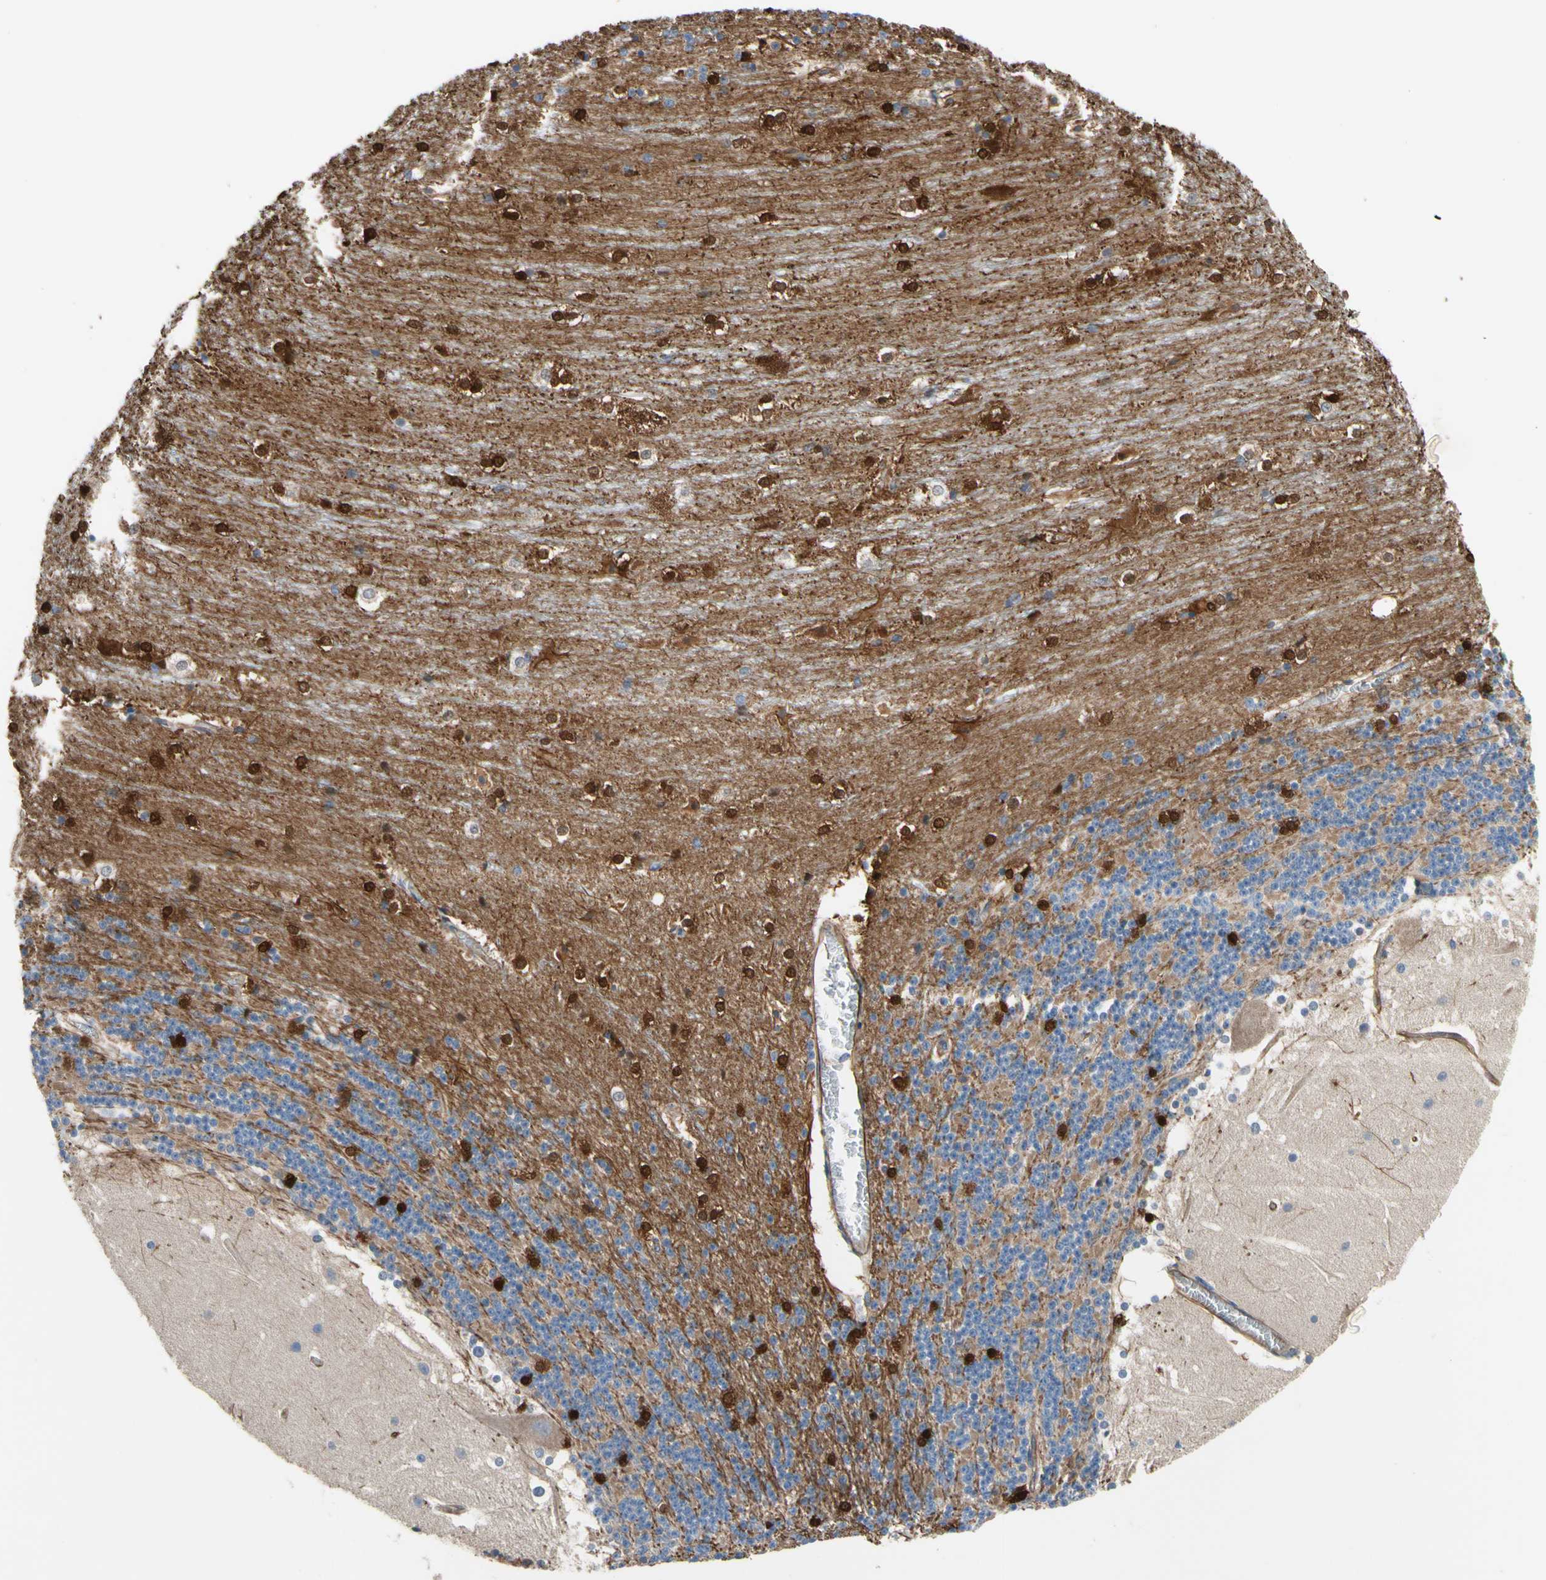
{"staining": {"intensity": "moderate", "quantity": ">75%", "location": "cytoplasmic/membranous"}, "tissue": "cerebellum", "cell_type": "Cells in granular layer", "image_type": "normal", "snomed": [{"axis": "morphology", "description": "Normal tissue, NOS"}, {"axis": "topography", "description": "Cerebellum"}], "caption": "Cerebellum stained with a protein marker exhibits moderate staining in cells in granular layer.", "gene": "TRAF2", "patient": {"sex": "female", "age": 19}}